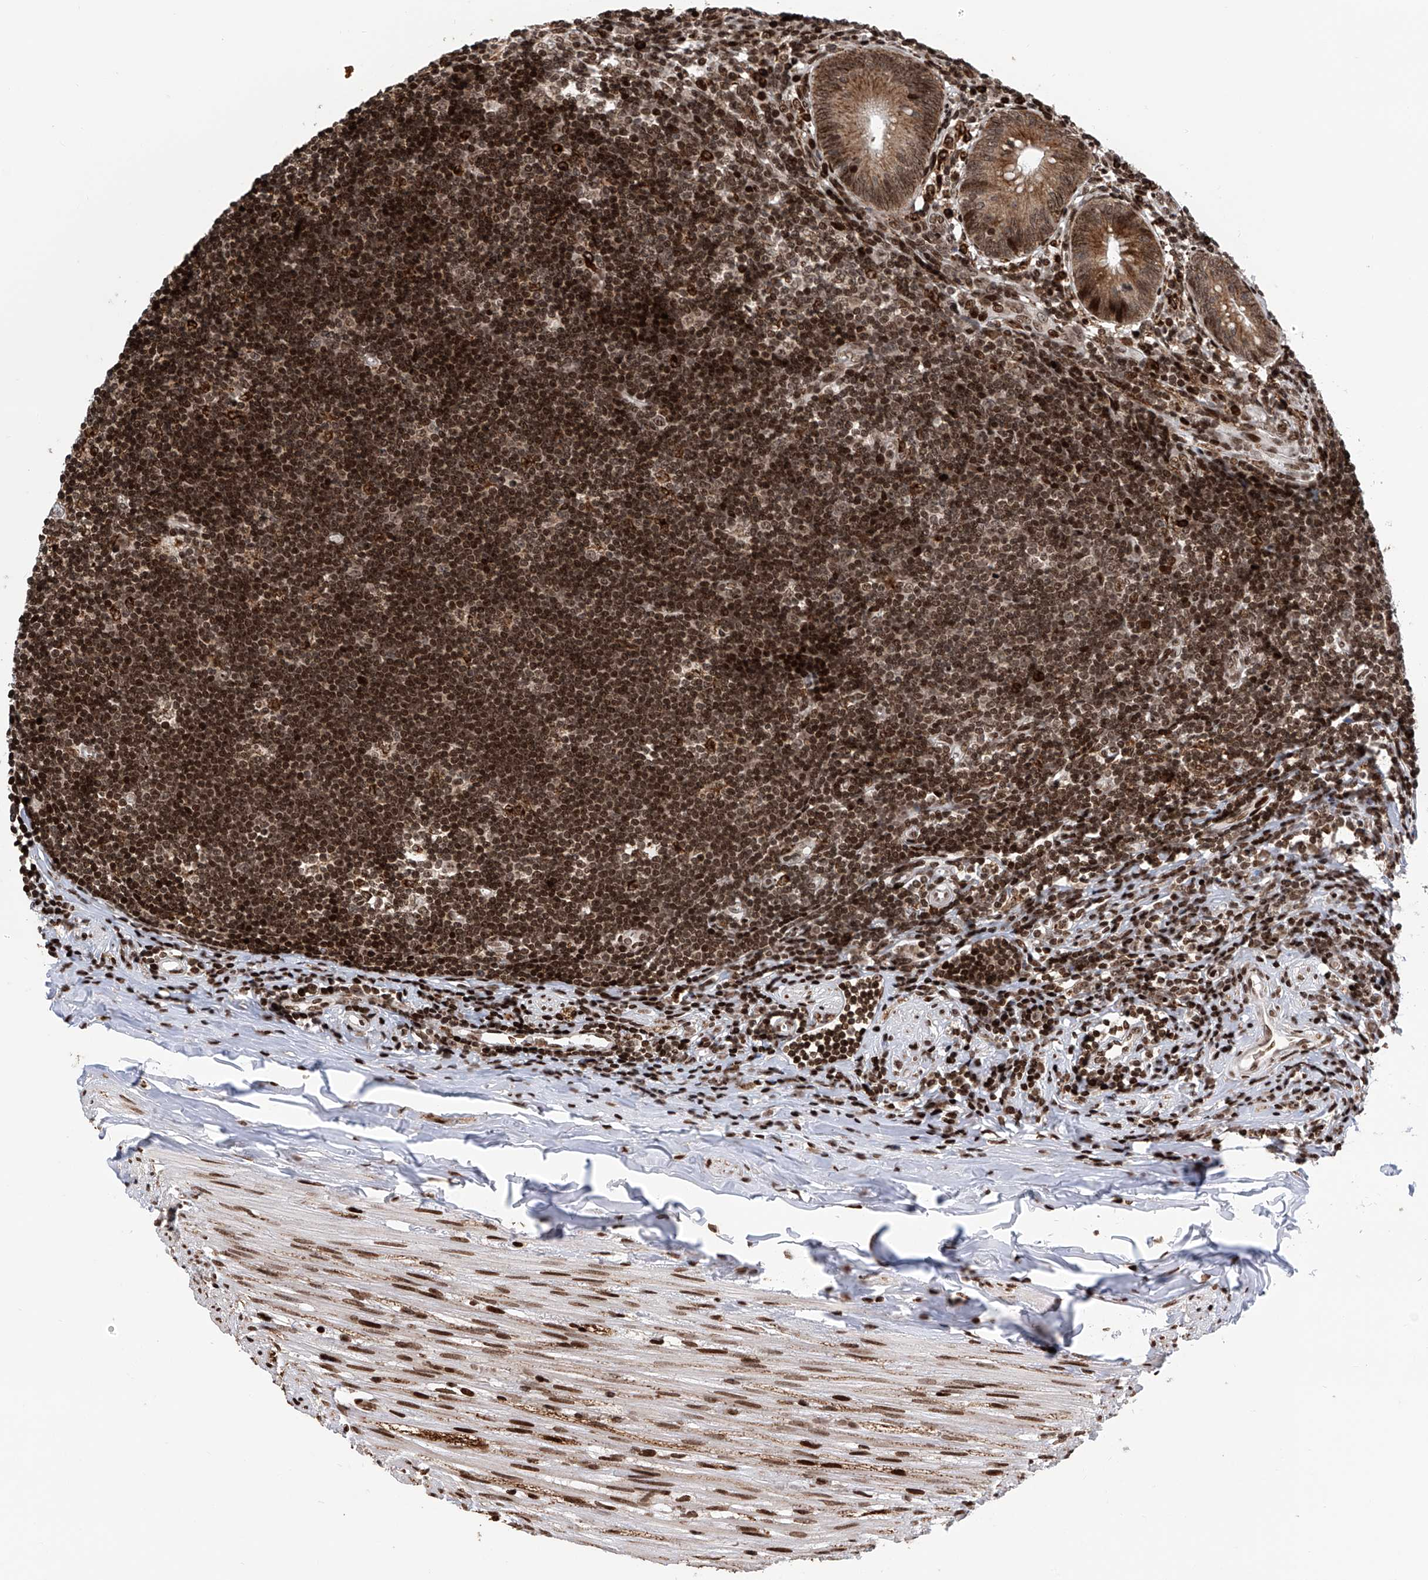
{"staining": {"intensity": "strong", "quantity": ">75%", "location": "cytoplasmic/membranous,nuclear"}, "tissue": "appendix", "cell_type": "Glandular cells", "image_type": "normal", "snomed": [{"axis": "morphology", "description": "Normal tissue, NOS"}, {"axis": "topography", "description": "Appendix"}], "caption": "Appendix stained with immunohistochemistry shows strong cytoplasmic/membranous,nuclear expression in about >75% of glandular cells.", "gene": "PAK1IP1", "patient": {"sex": "female", "age": 54}}